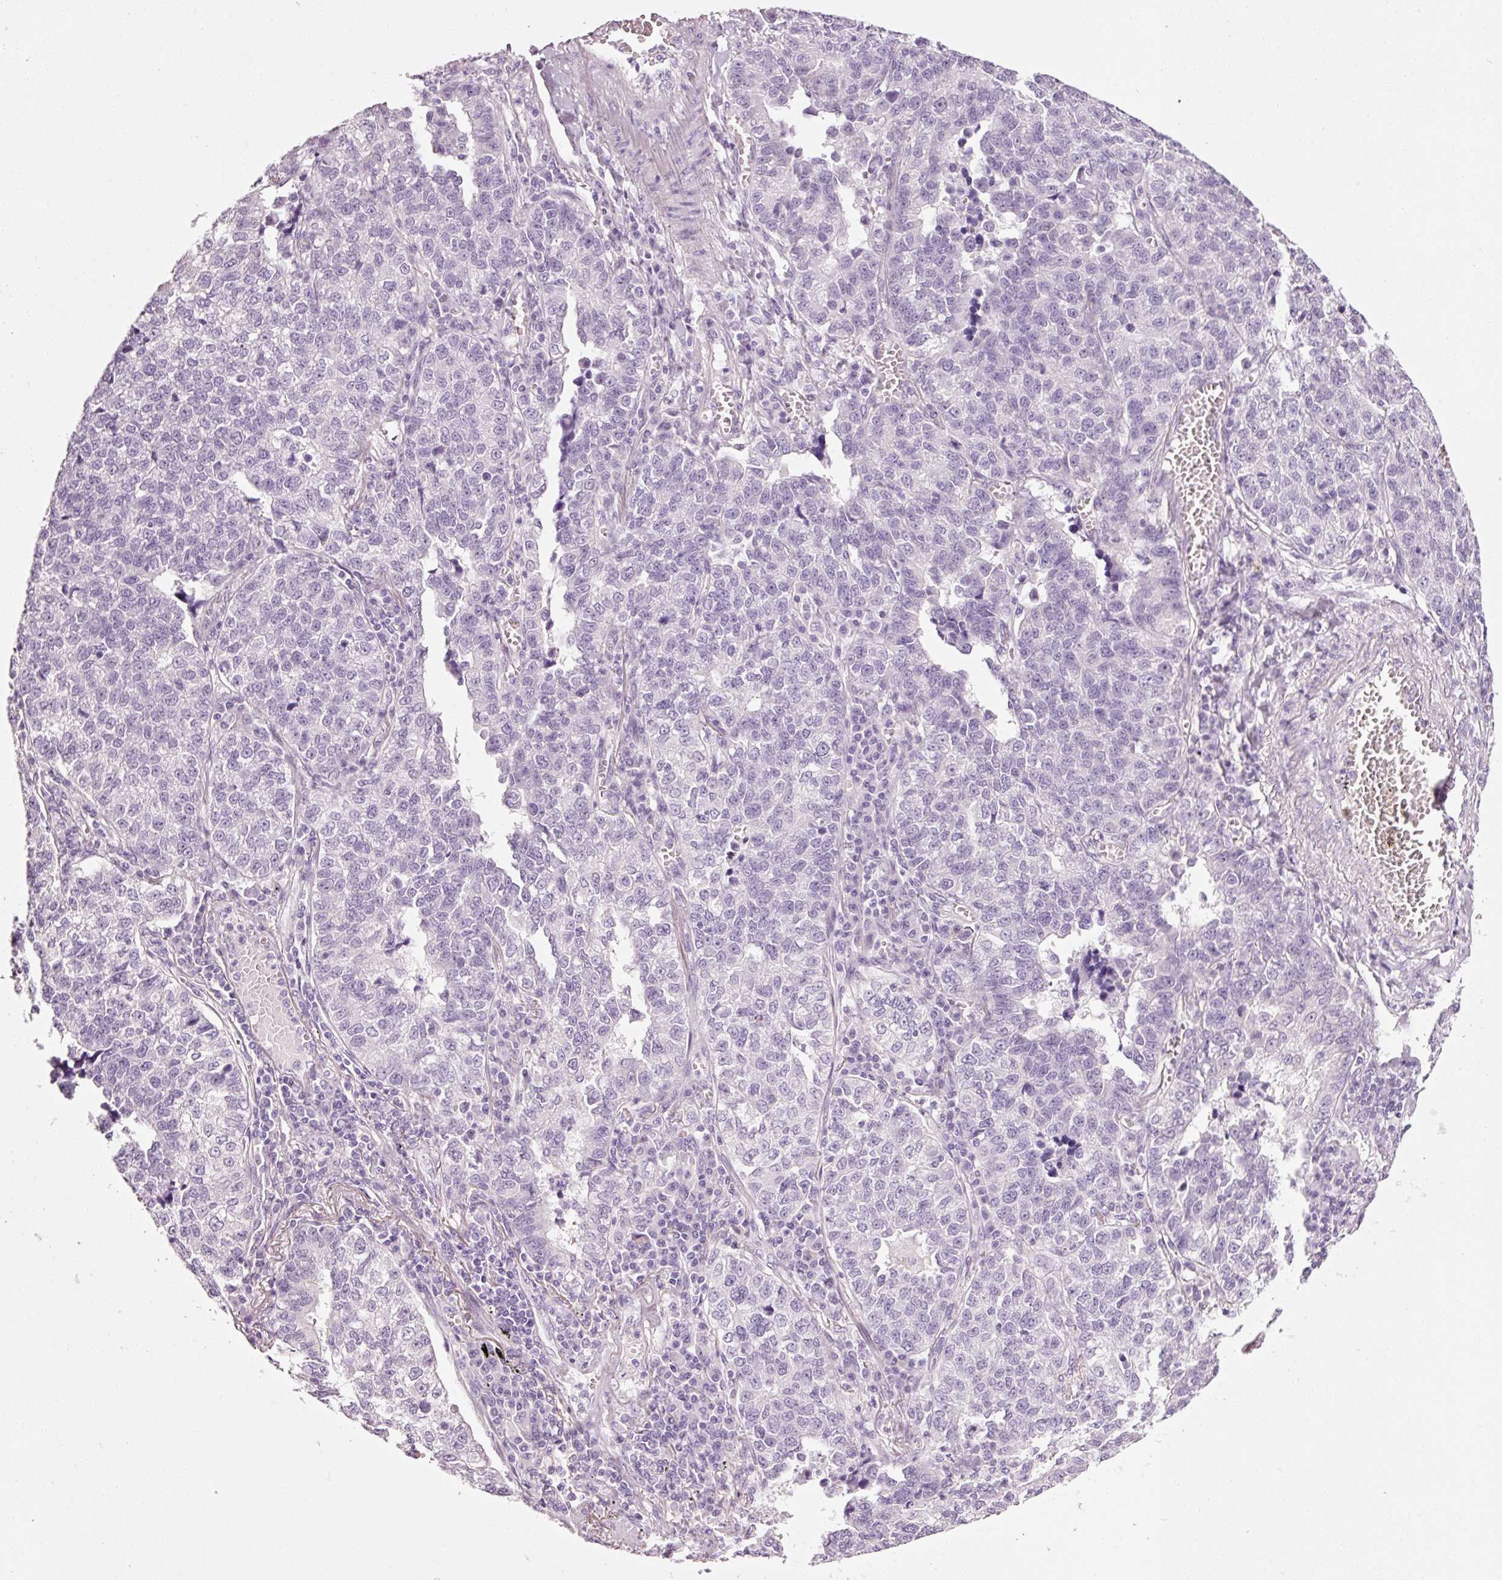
{"staining": {"intensity": "negative", "quantity": "none", "location": "none"}, "tissue": "lung cancer", "cell_type": "Tumor cells", "image_type": "cancer", "snomed": [{"axis": "morphology", "description": "Adenocarcinoma, NOS"}, {"axis": "topography", "description": "Lung"}], "caption": "High magnification brightfield microscopy of lung cancer (adenocarcinoma) stained with DAB (brown) and counterstained with hematoxylin (blue): tumor cells show no significant positivity.", "gene": "ANKRD20A1", "patient": {"sex": "male", "age": 49}}